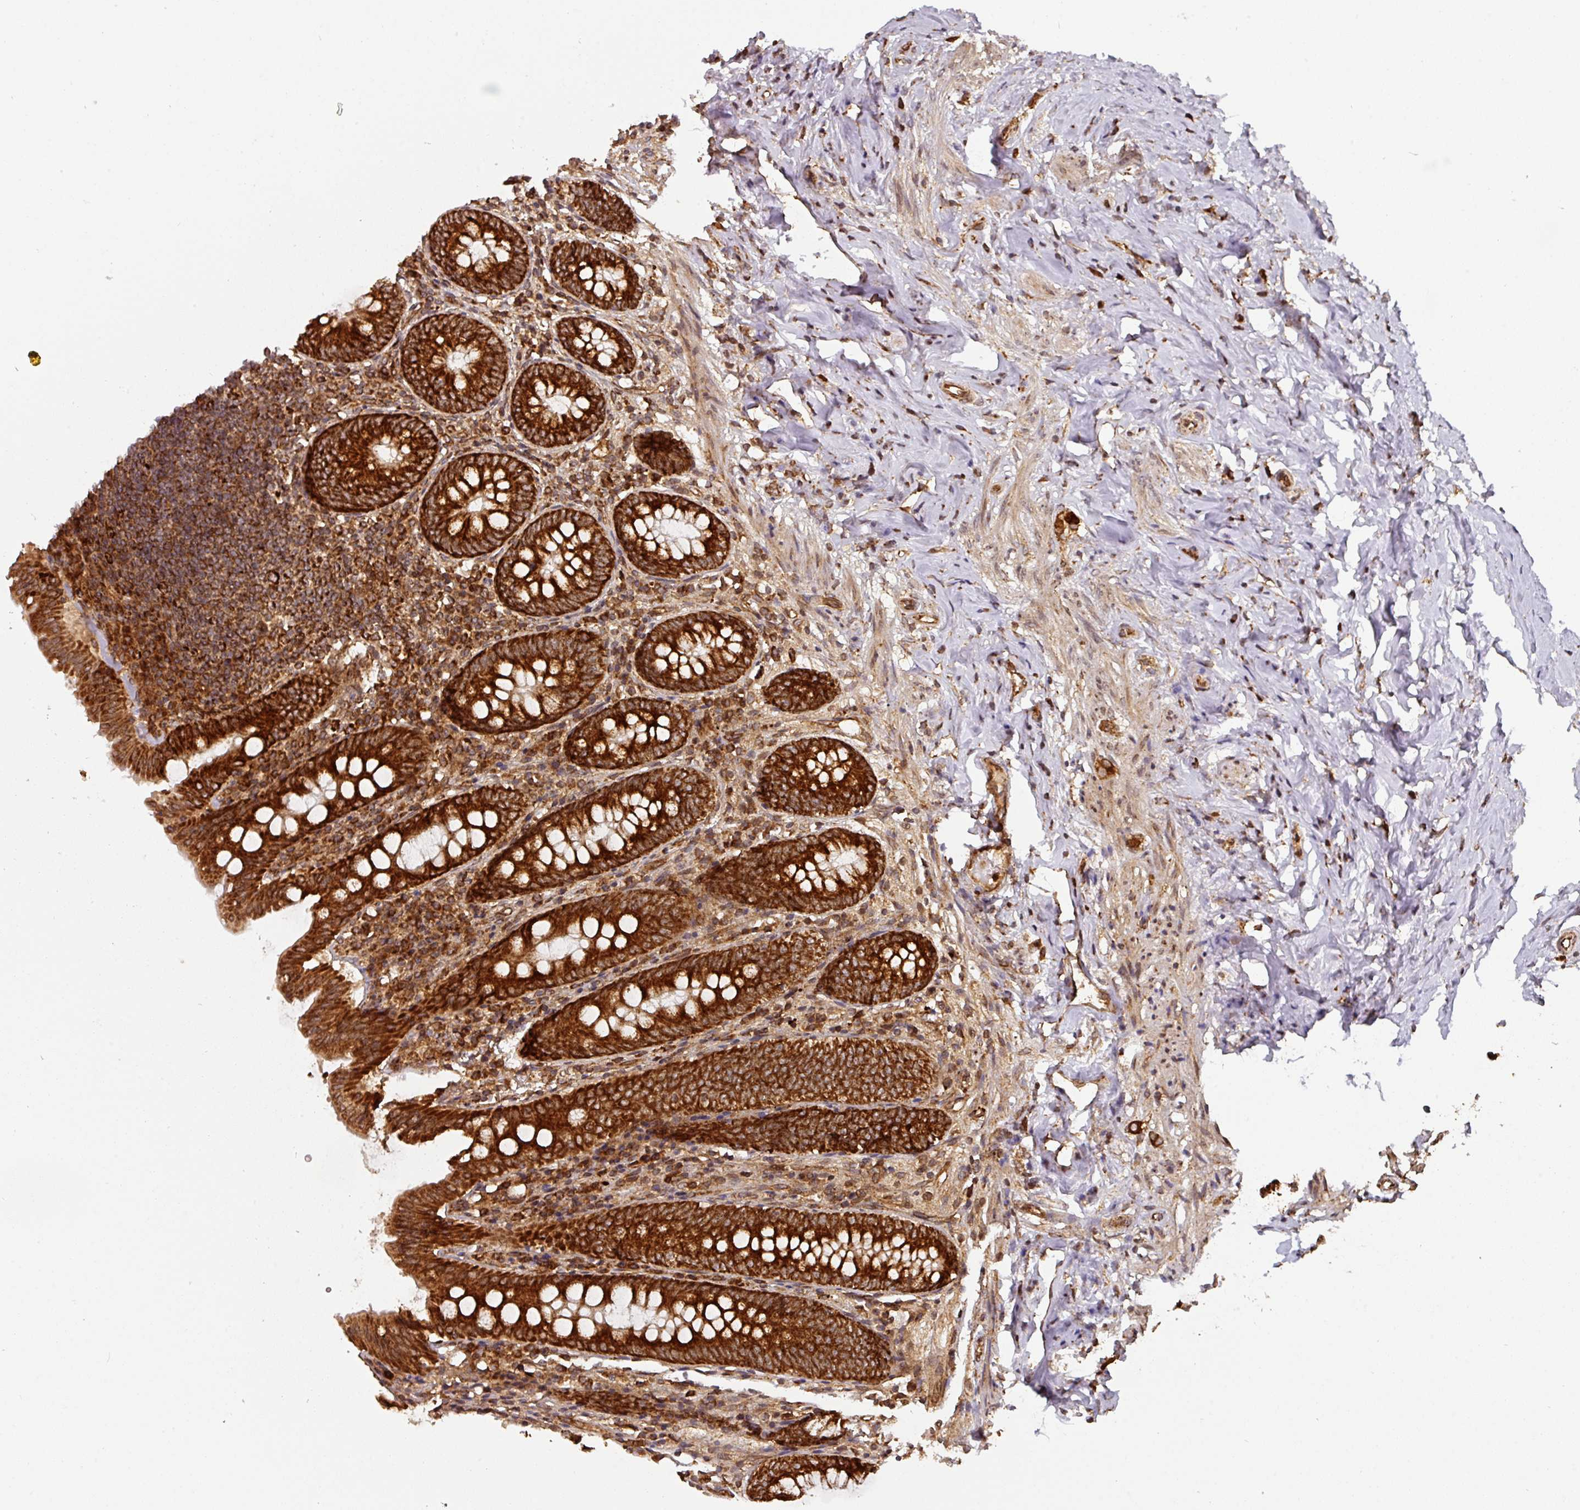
{"staining": {"intensity": "strong", "quantity": ">75%", "location": "cytoplasmic/membranous"}, "tissue": "appendix", "cell_type": "Glandular cells", "image_type": "normal", "snomed": [{"axis": "morphology", "description": "Normal tissue, NOS"}, {"axis": "topography", "description": "Appendix"}], "caption": "Immunohistochemical staining of benign human appendix demonstrates strong cytoplasmic/membranous protein positivity in approximately >75% of glandular cells.", "gene": "TRAP1", "patient": {"sex": "female", "age": 54}}